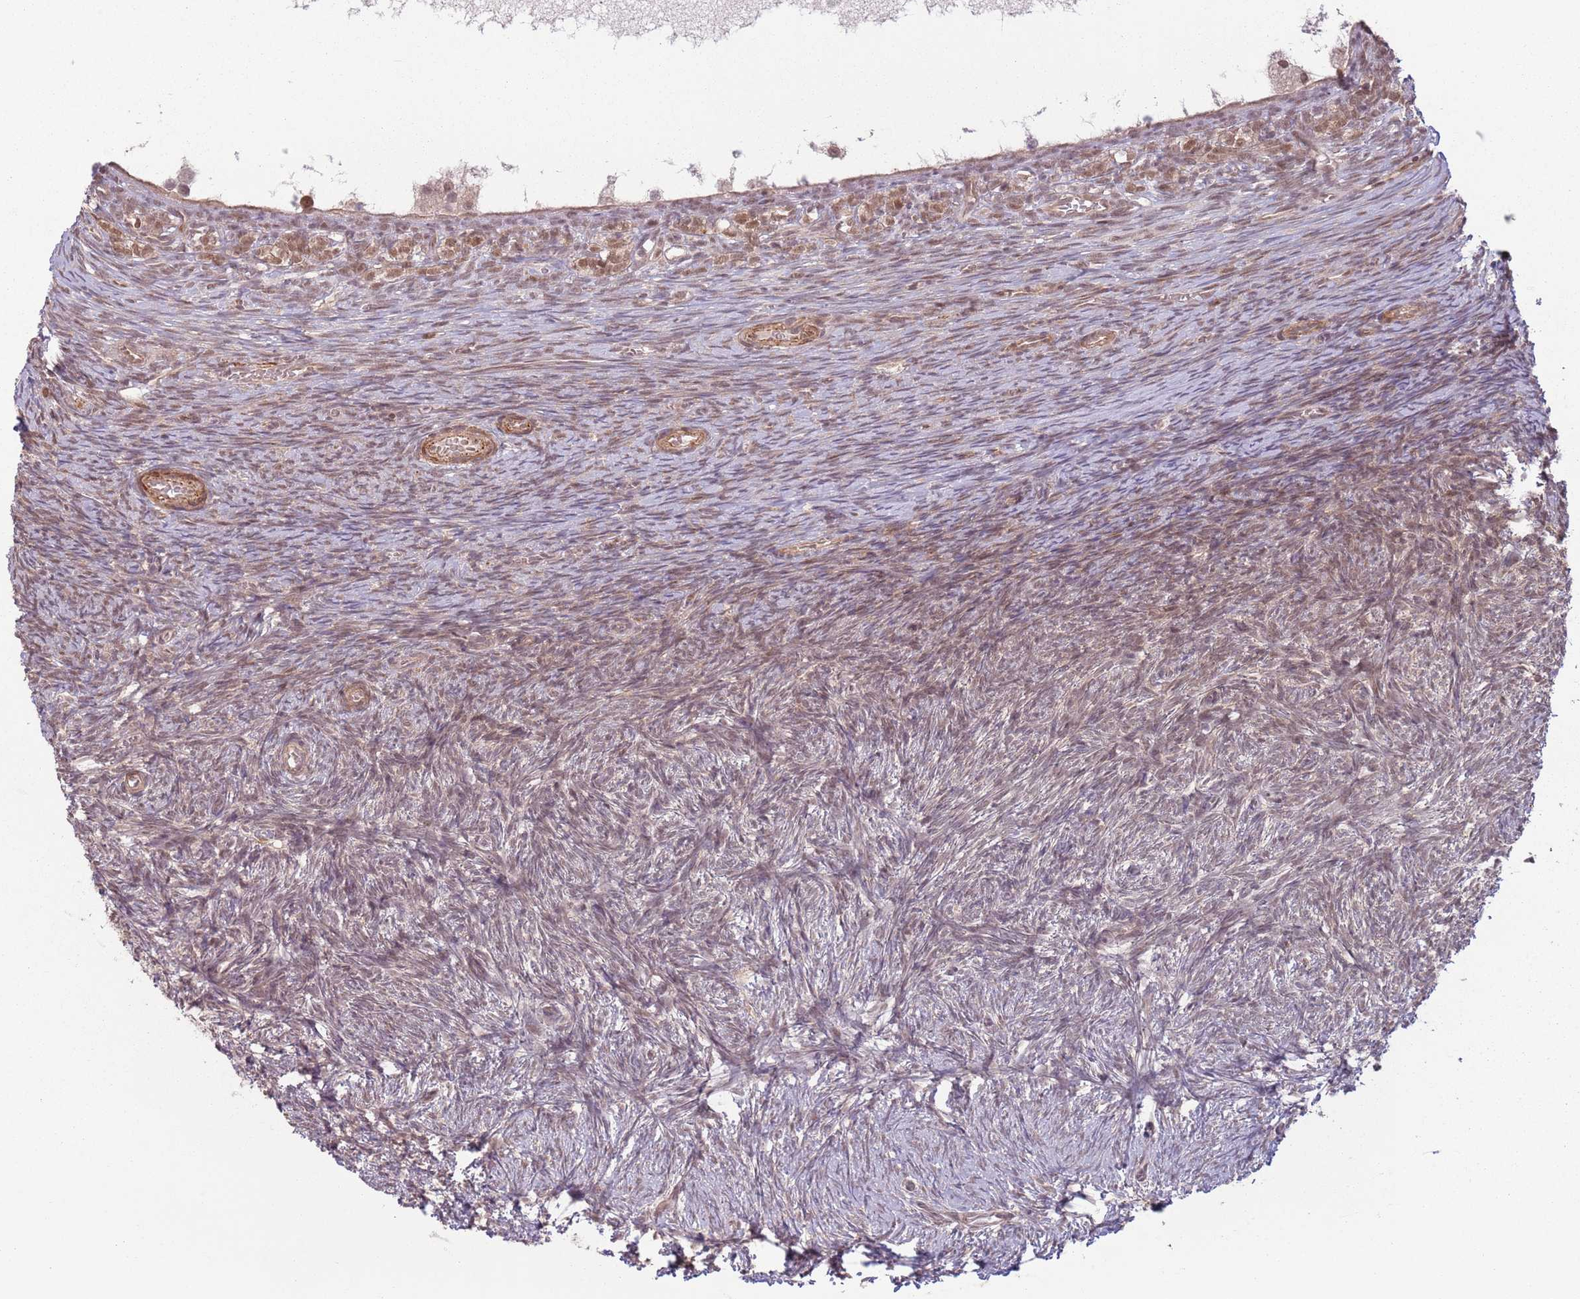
{"staining": {"intensity": "weak", "quantity": "25%-75%", "location": "cytoplasmic/membranous"}, "tissue": "ovary", "cell_type": "Ovarian stroma cells", "image_type": "normal", "snomed": [{"axis": "morphology", "description": "Normal tissue, NOS"}, {"axis": "topography", "description": "Ovary"}], "caption": "A low amount of weak cytoplasmic/membranous expression is appreciated in about 25%-75% of ovarian stroma cells in benign ovary. (Stains: DAB in brown, nuclei in blue, Microscopy: brightfield microscopy at high magnification).", "gene": "CCDC154", "patient": {"sex": "female", "age": 39}}